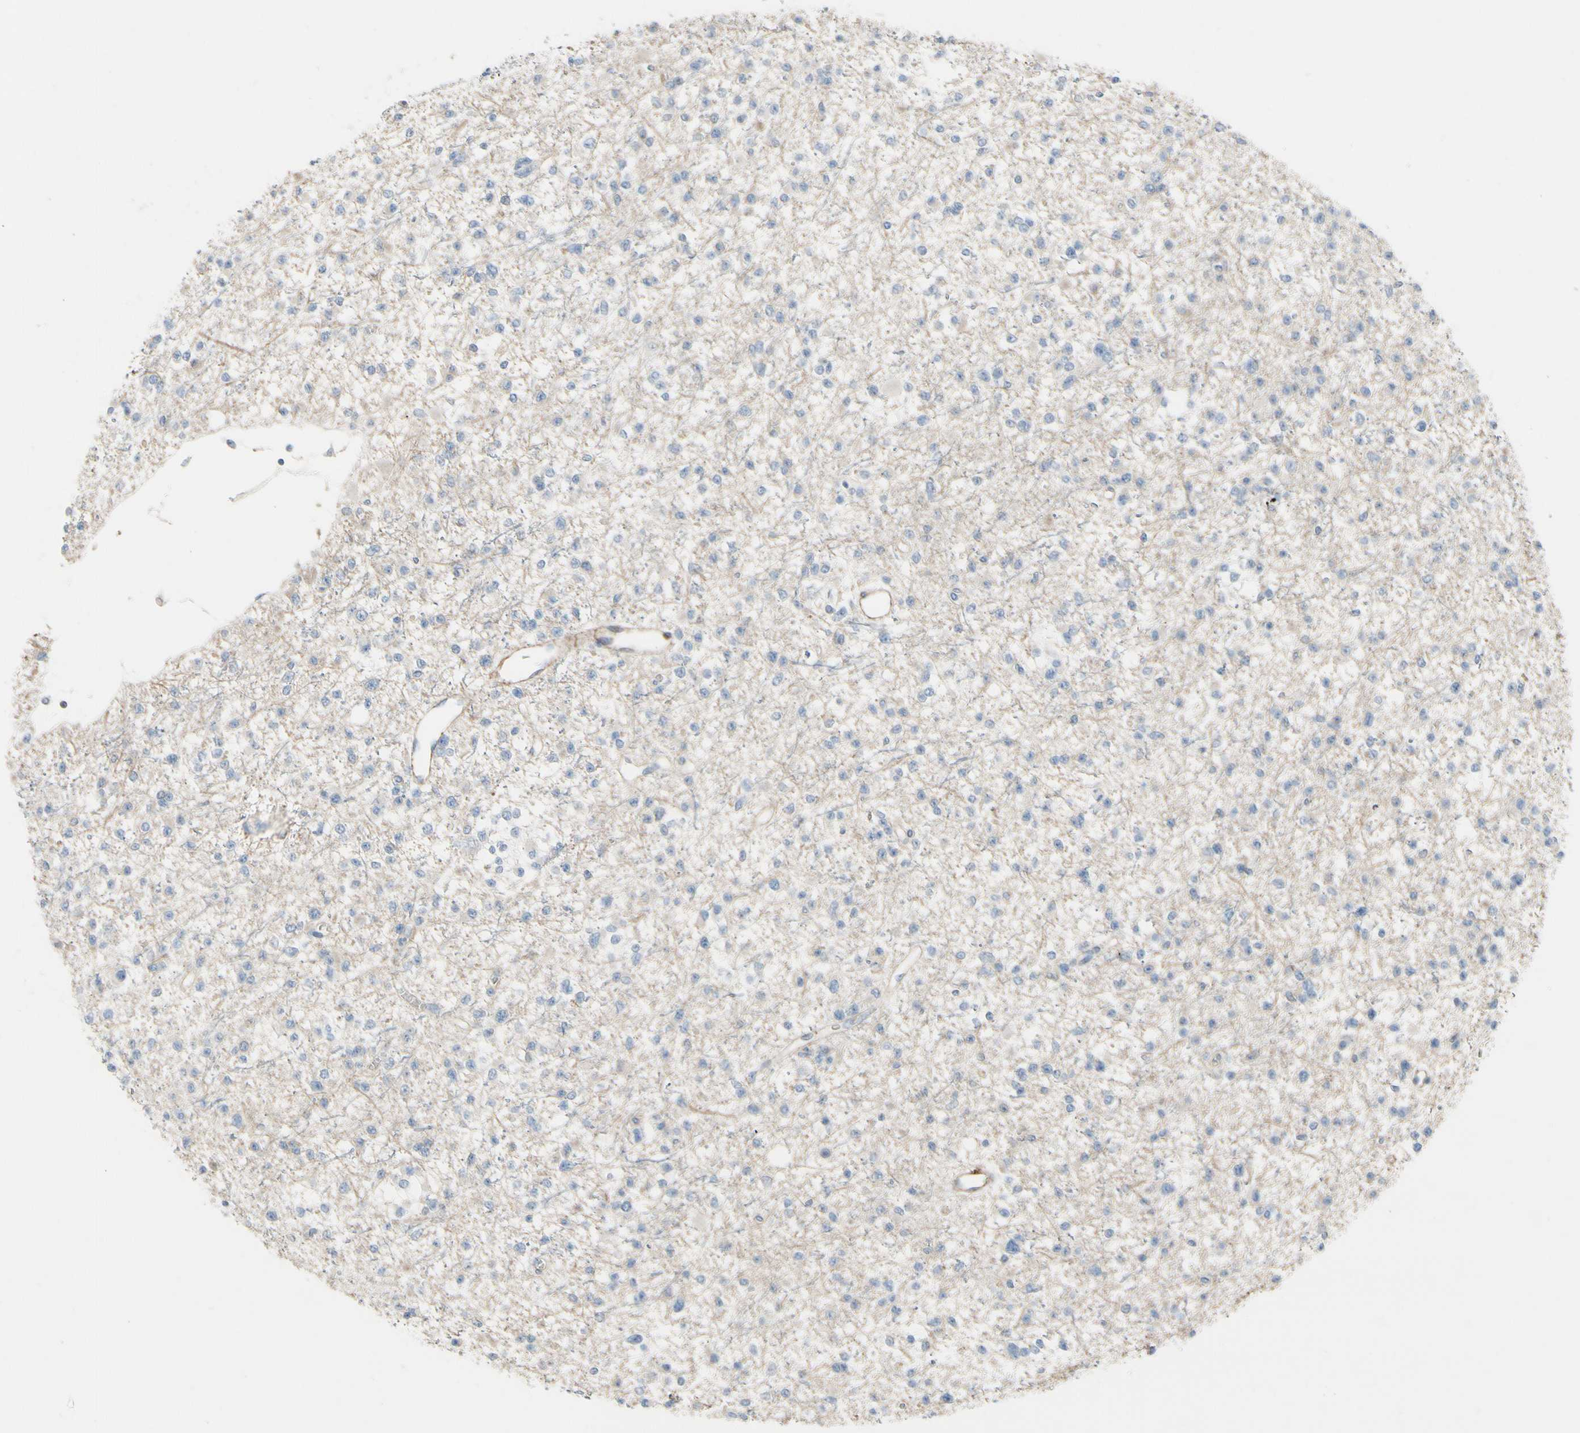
{"staining": {"intensity": "negative", "quantity": "none", "location": "none"}, "tissue": "glioma", "cell_type": "Tumor cells", "image_type": "cancer", "snomed": [{"axis": "morphology", "description": "Glioma, malignant, Low grade"}, {"axis": "topography", "description": "Brain"}], "caption": "The histopathology image shows no staining of tumor cells in glioma. Nuclei are stained in blue.", "gene": "TPM1", "patient": {"sex": "female", "age": 22}}